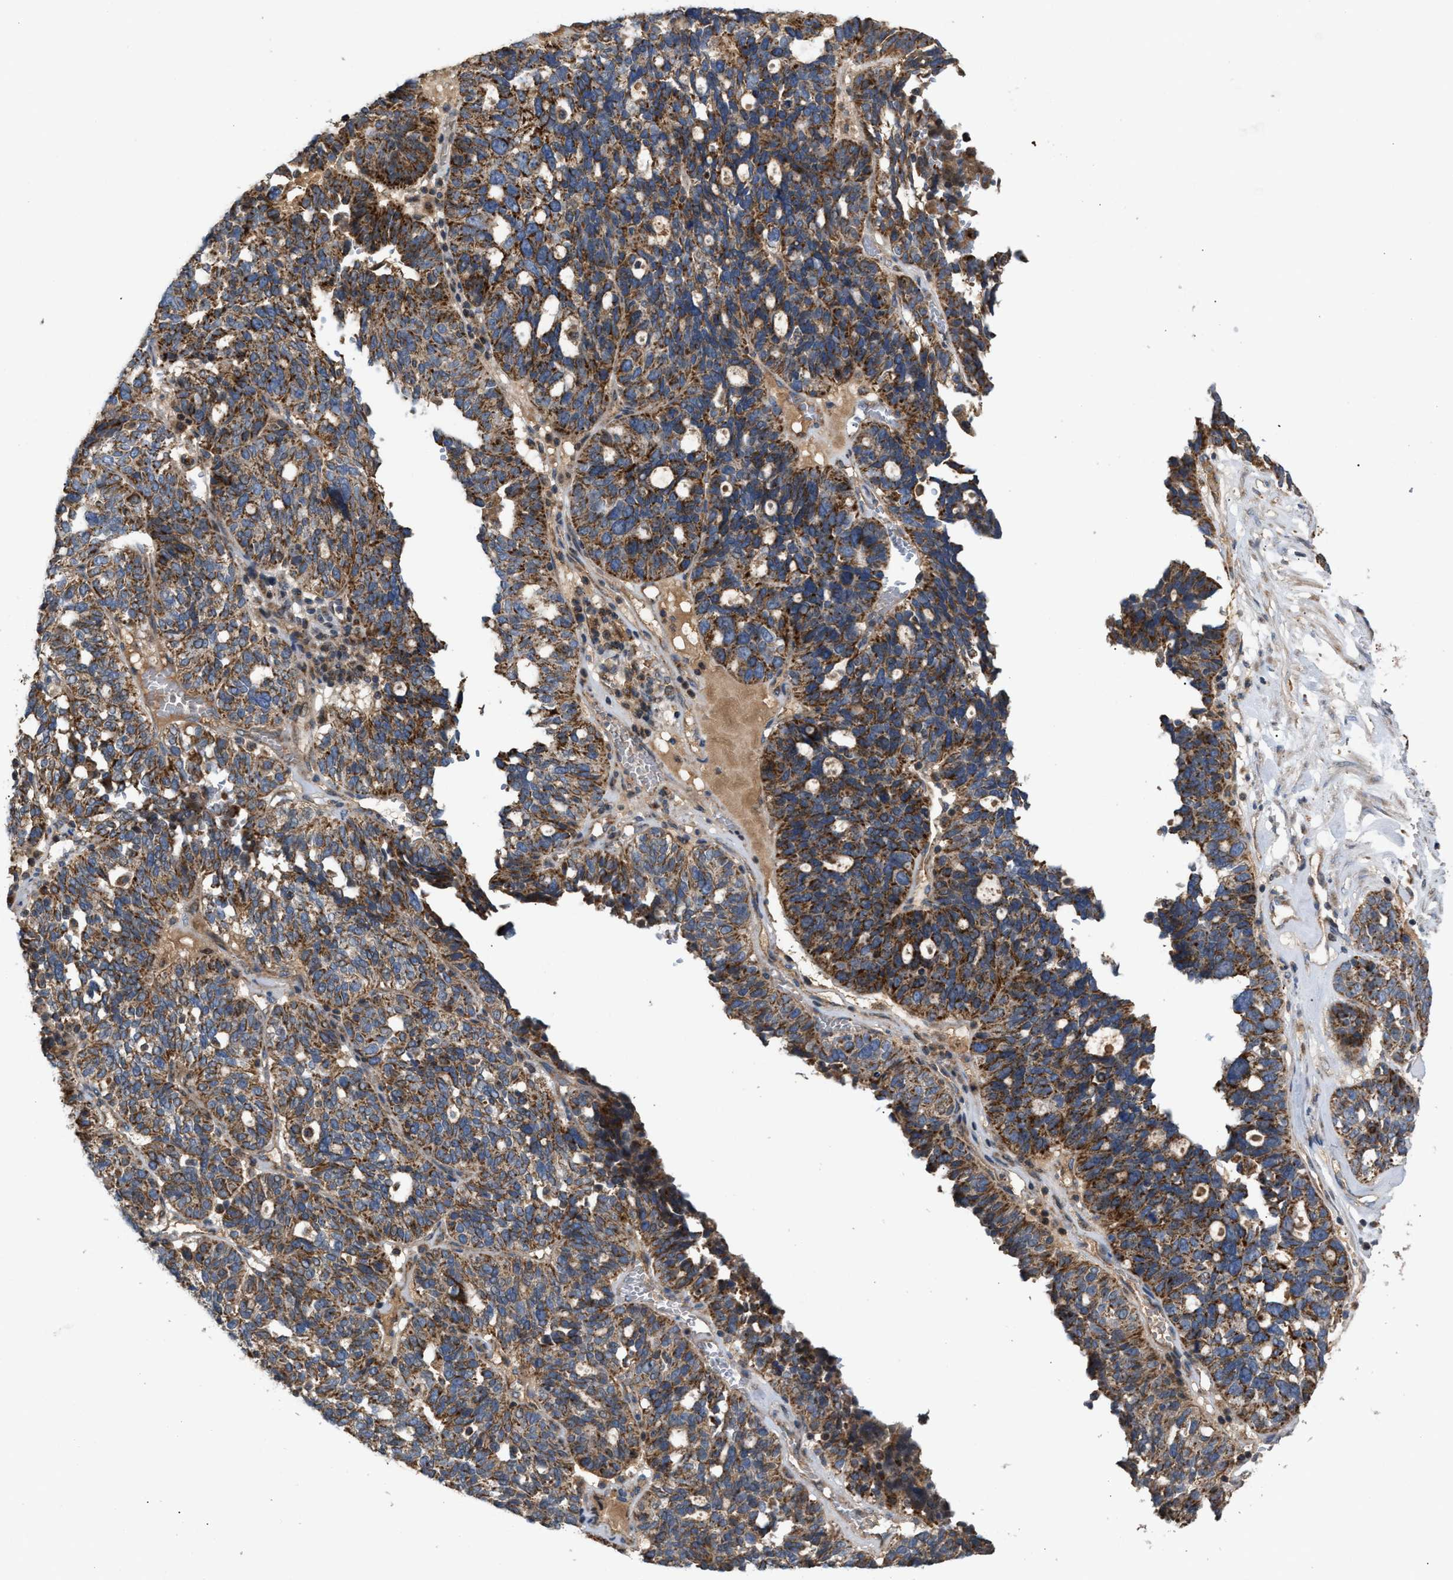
{"staining": {"intensity": "strong", "quantity": ">75%", "location": "cytoplasmic/membranous"}, "tissue": "ovarian cancer", "cell_type": "Tumor cells", "image_type": "cancer", "snomed": [{"axis": "morphology", "description": "Cystadenocarcinoma, serous, NOS"}, {"axis": "topography", "description": "Ovary"}], "caption": "Immunohistochemical staining of ovarian cancer exhibits high levels of strong cytoplasmic/membranous protein positivity in approximately >75% of tumor cells.", "gene": "TACO1", "patient": {"sex": "female", "age": 59}}